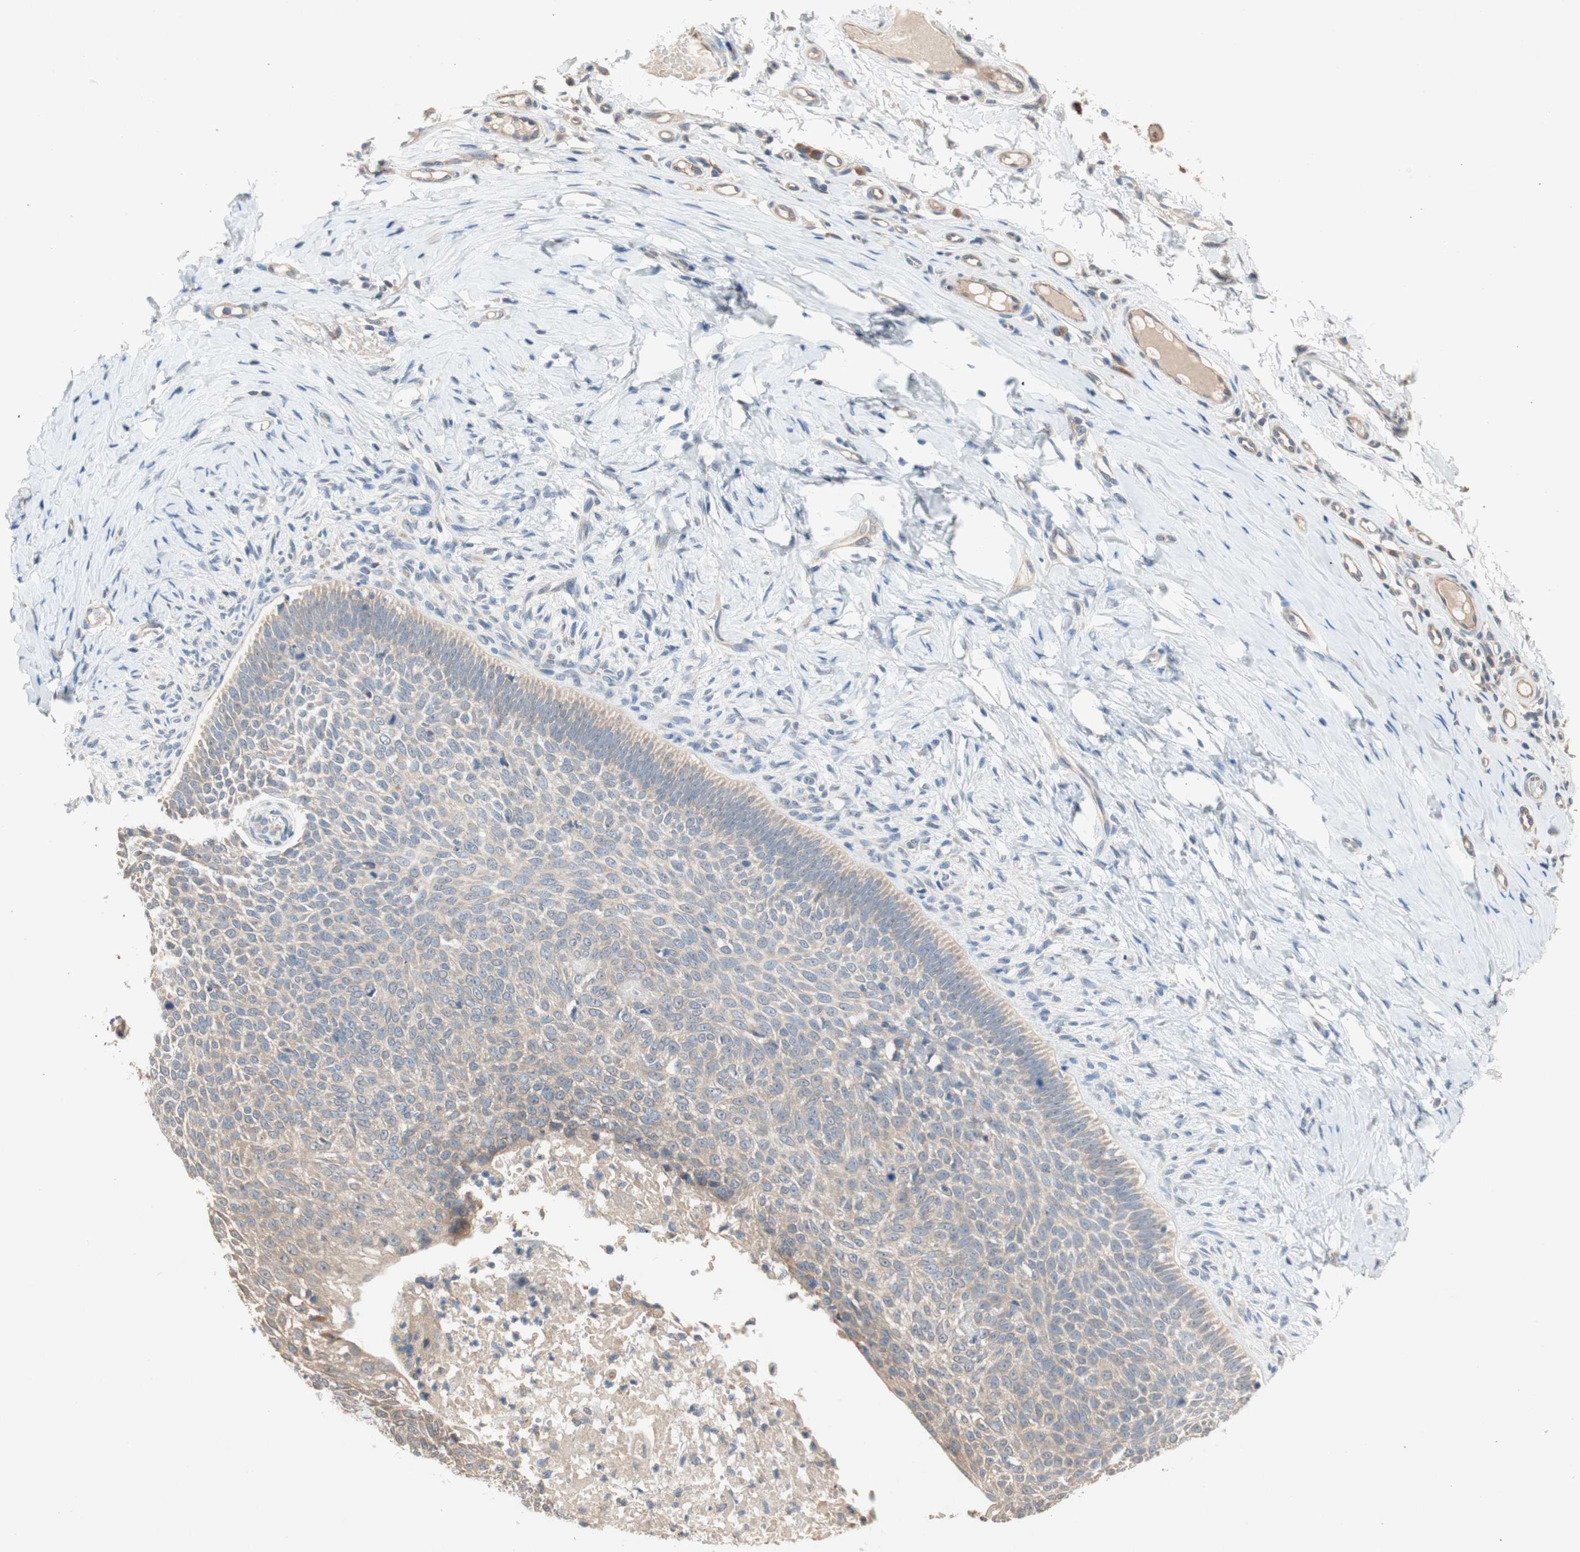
{"staining": {"intensity": "weak", "quantity": "25%-75%", "location": "cytoplasmic/membranous"}, "tissue": "skin cancer", "cell_type": "Tumor cells", "image_type": "cancer", "snomed": [{"axis": "morphology", "description": "Normal tissue, NOS"}, {"axis": "morphology", "description": "Basal cell carcinoma"}, {"axis": "topography", "description": "Skin"}], "caption": "Skin cancer was stained to show a protein in brown. There is low levels of weak cytoplasmic/membranous positivity in approximately 25%-75% of tumor cells.", "gene": "NCLN", "patient": {"sex": "male", "age": 87}}